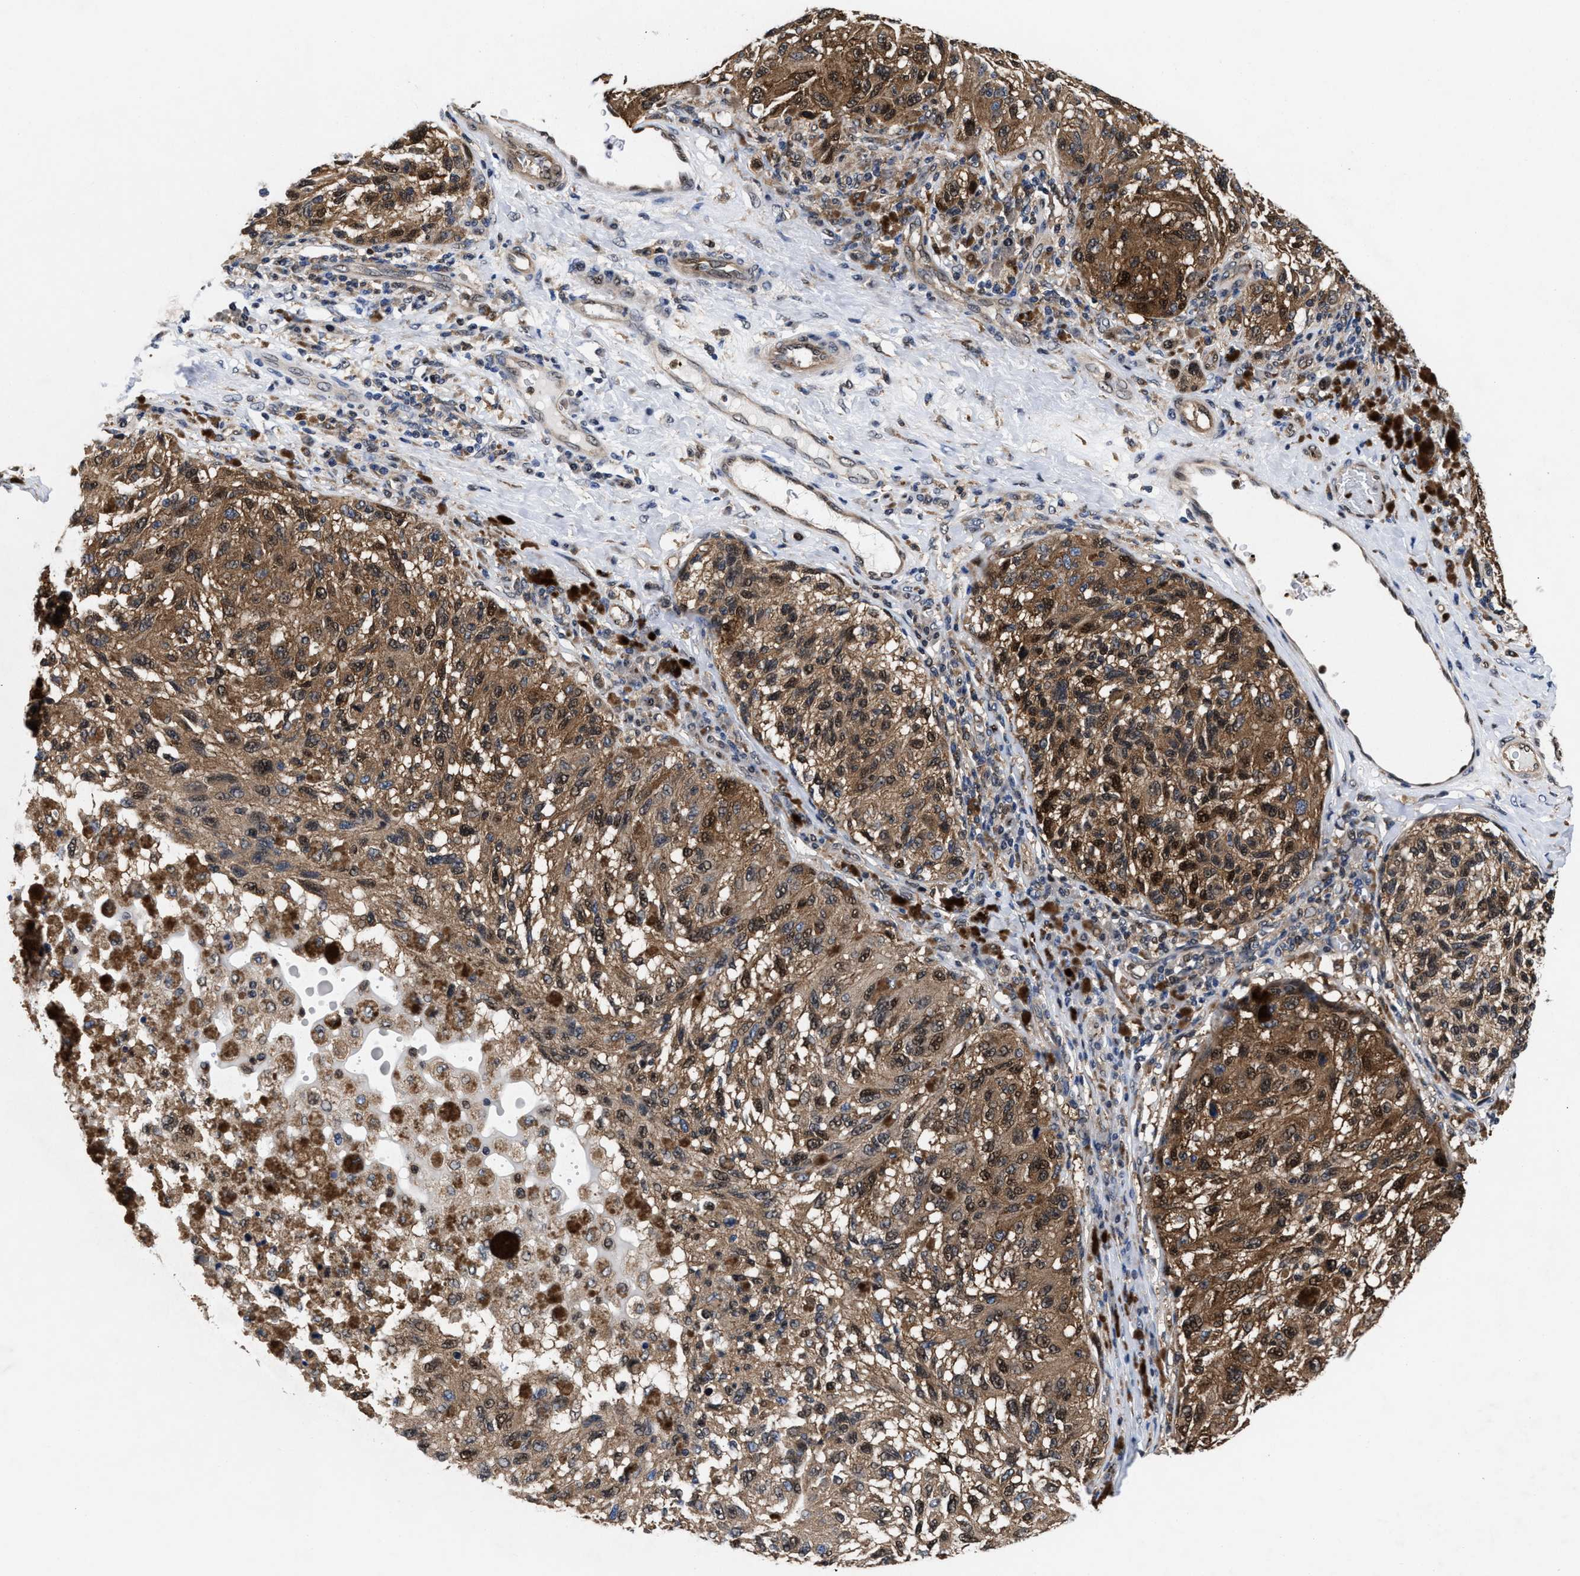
{"staining": {"intensity": "moderate", "quantity": ">75%", "location": "cytoplasmic/membranous,nuclear"}, "tissue": "melanoma", "cell_type": "Tumor cells", "image_type": "cancer", "snomed": [{"axis": "morphology", "description": "Malignant melanoma, NOS"}, {"axis": "topography", "description": "Skin"}], "caption": "Protein analysis of malignant melanoma tissue demonstrates moderate cytoplasmic/membranous and nuclear positivity in approximately >75% of tumor cells.", "gene": "ACLY", "patient": {"sex": "female", "age": 73}}